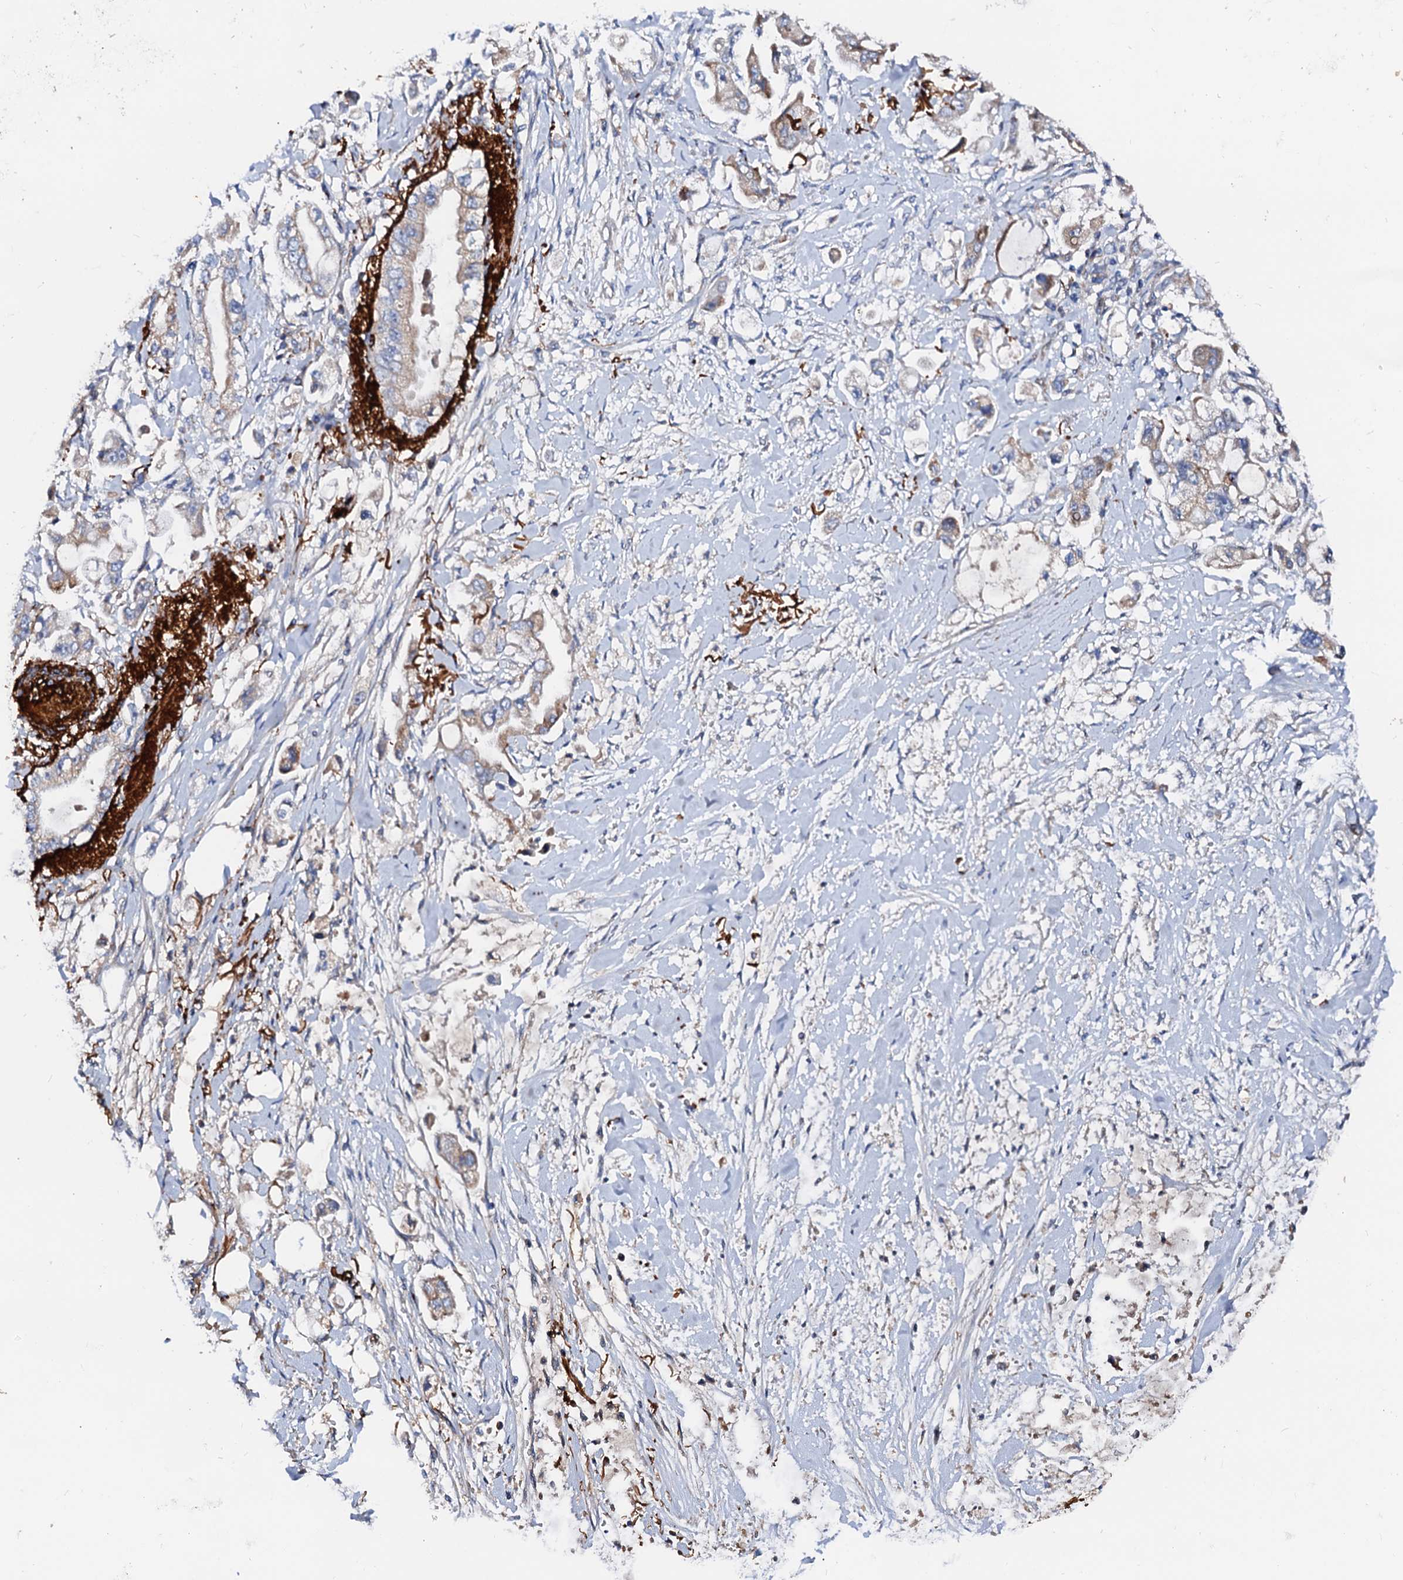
{"staining": {"intensity": "moderate", "quantity": "<25%", "location": "cytoplasmic/membranous"}, "tissue": "stomach cancer", "cell_type": "Tumor cells", "image_type": "cancer", "snomed": [{"axis": "morphology", "description": "Adenocarcinoma, NOS"}, {"axis": "topography", "description": "Stomach"}], "caption": "This is an image of immunohistochemistry staining of stomach cancer, which shows moderate positivity in the cytoplasmic/membranous of tumor cells.", "gene": "SLC10A7", "patient": {"sex": "male", "age": 62}}